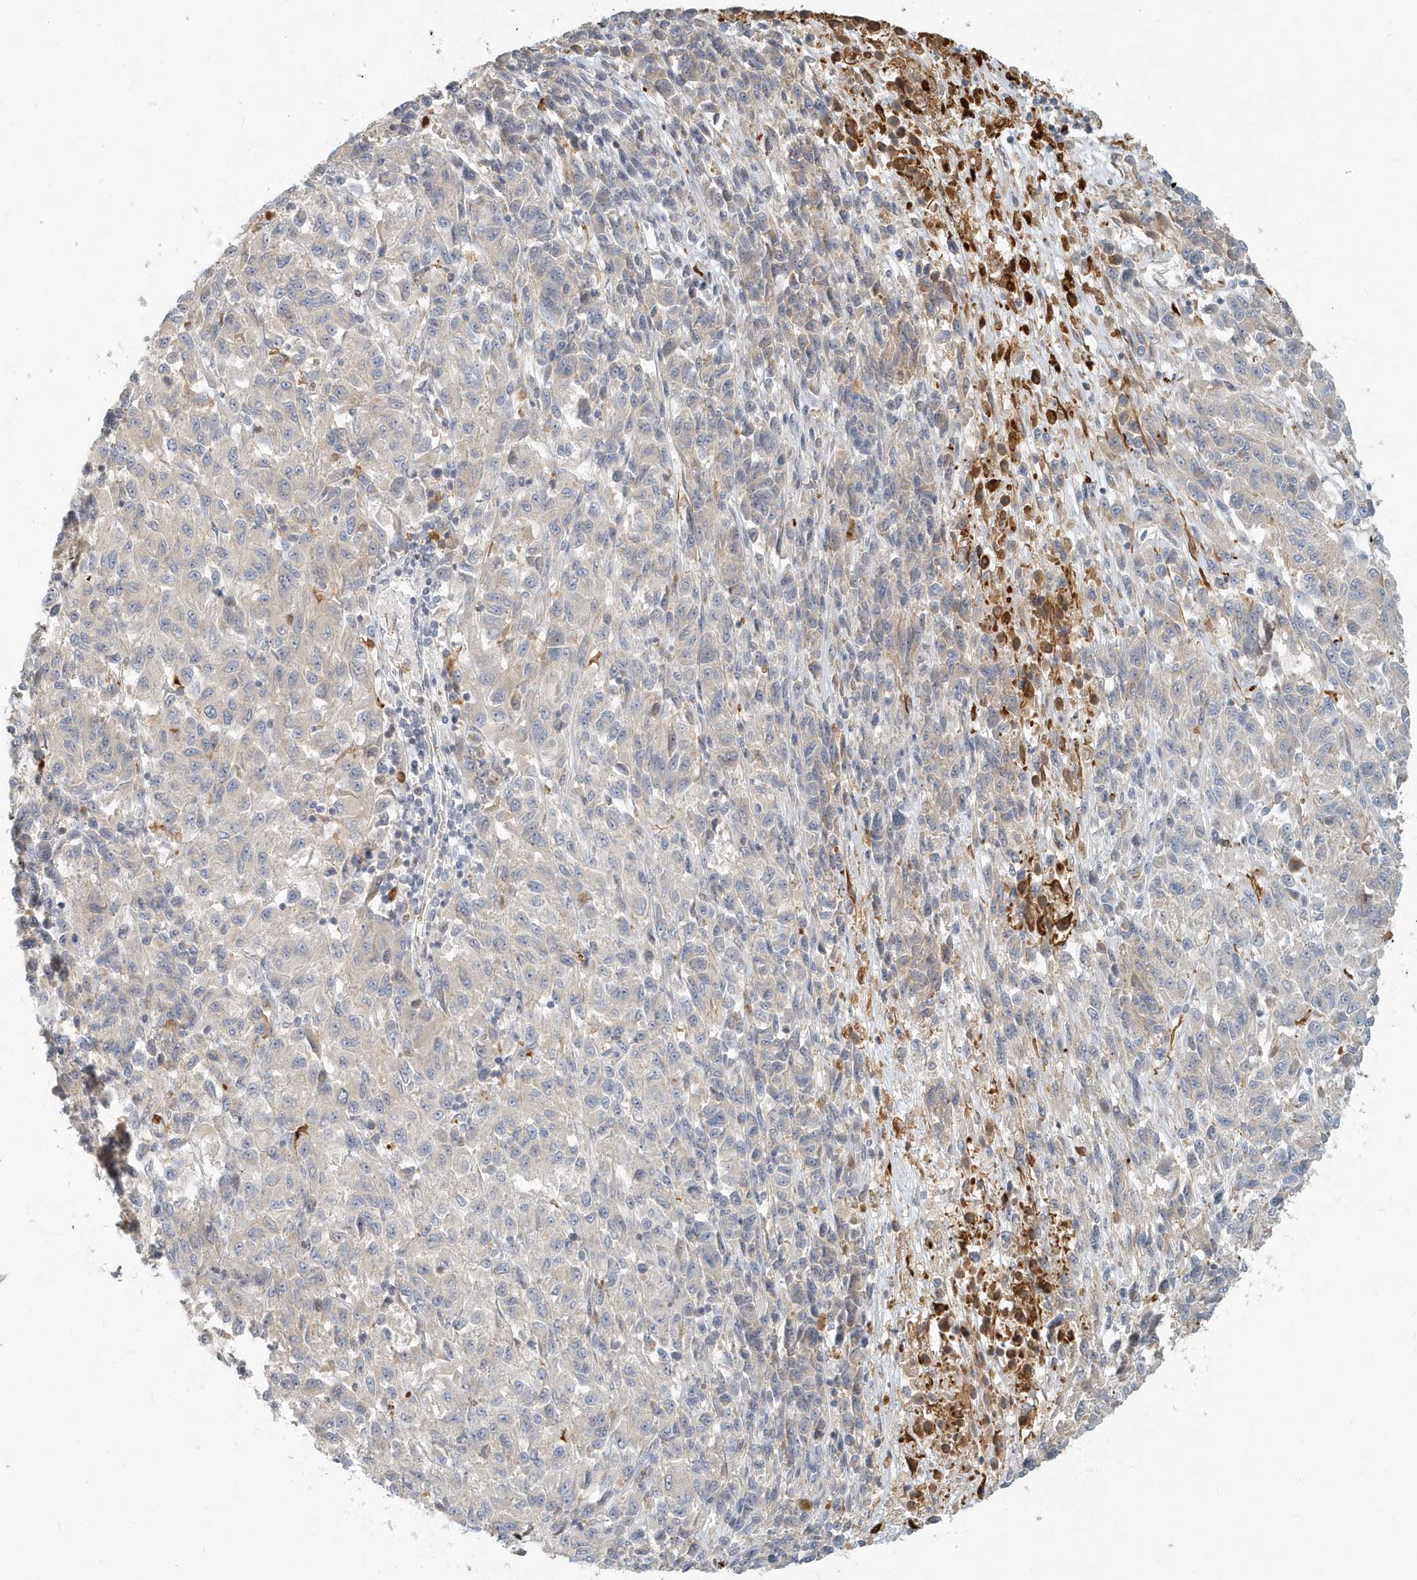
{"staining": {"intensity": "negative", "quantity": "none", "location": "none"}, "tissue": "melanoma", "cell_type": "Tumor cells", "image_type": "cancer", "snomed": [{"axis": "morphology", "description": "Malignant melanoma, Metastatic site"}, {"axis": "topography", "description": "Lung"}], "caption": "An IHC image of malignant melanoma (metastatic site) is shown. There is no staining in tumor cells of malignant melanoma (metastatic site).", "gene": "NAPB", "patient": {"sex": "male", "age": 64}}